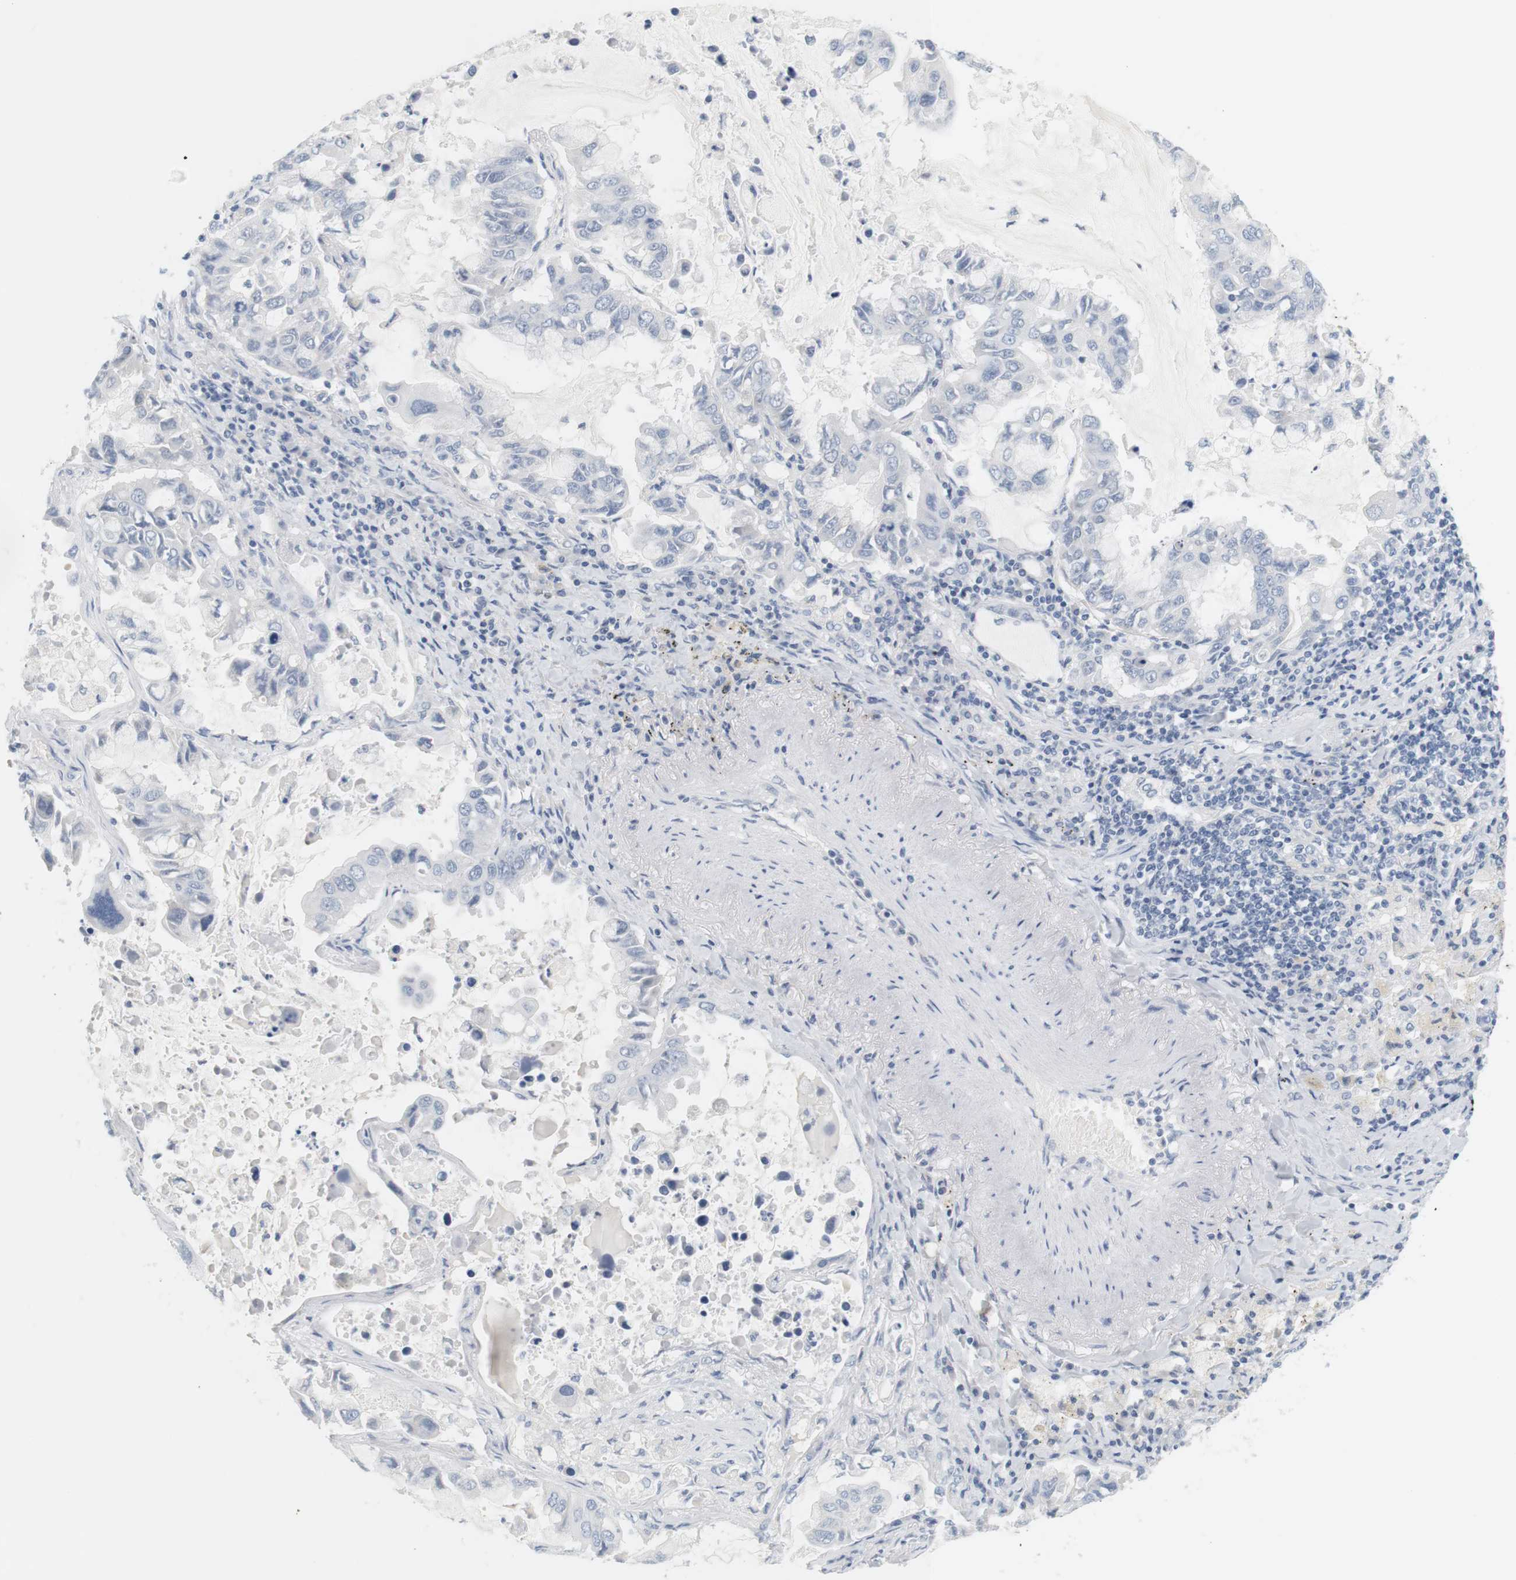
{"staining": {"intensity": "negative", "quantity": "none", "location": "none"}, "tissue": "lung cancer", "cell_type": "Tumor cells", "image_type": "cancer", "snomed": [{"axis": "morphology", "description": "Adenocarcinoma, NOS"}, {"axis": "topography", "description": "Lung"}], "caption": "Immunohistochemistry (IHC) image of human adenocarcinoma (lung) stained for a protein (brown), which reveals no staining in tumor cells.", "gene": "OPRM1", "patient": {"sex": "male", "age": 64}}